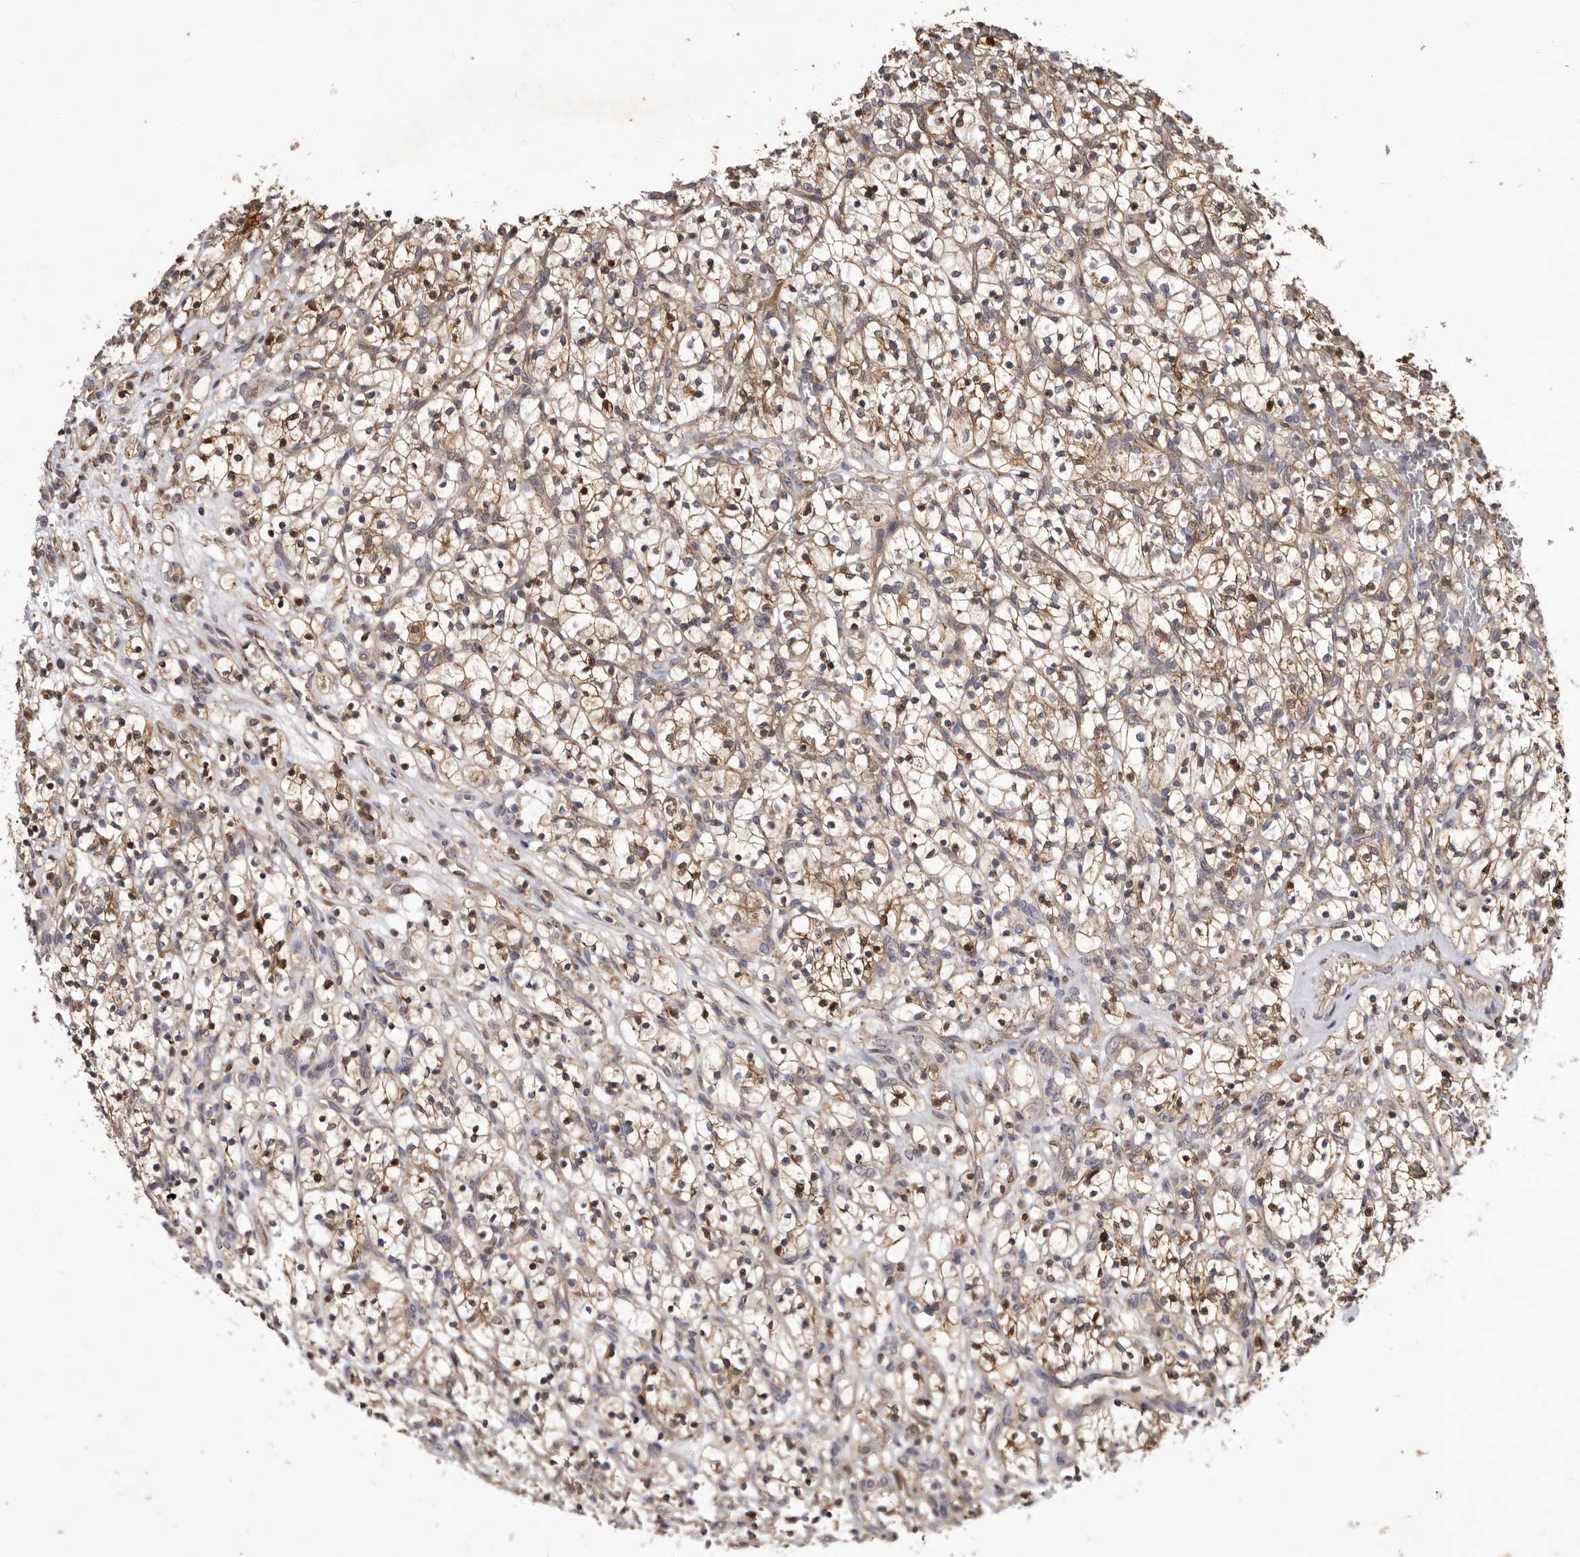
{"staining": {"intensity": "moderate", "quantity": "25%-75%", "location": "cytoplasmic/membranous,nuclear"}, "tissue": "renal cancer", "cell_type": "Tumor cells", "image_type": "cancer", "snomed": [{"axis": "morphology", "description": "Adenocarcinoma, NOS"}, {"axis": "topography", "description": "Kidney"}], "caption": "High-magnification brightfield microscopy of renal adenocarcinoma stained with DAB (brown) and counterstained with hematoxylin (blue). tumor cells exhibit moderate cytoplasmic/membranous and nuclear staining is seen in approximately25%-75% of cells. The staining is performed using DAB (3,3'-diaminobenzidine) brown chromogen to label protein expression. The nuclei are counter-stained blue using hematoxylin.", "gene": "RRM2B", "patient": {"sex": "female", "age": 57}}